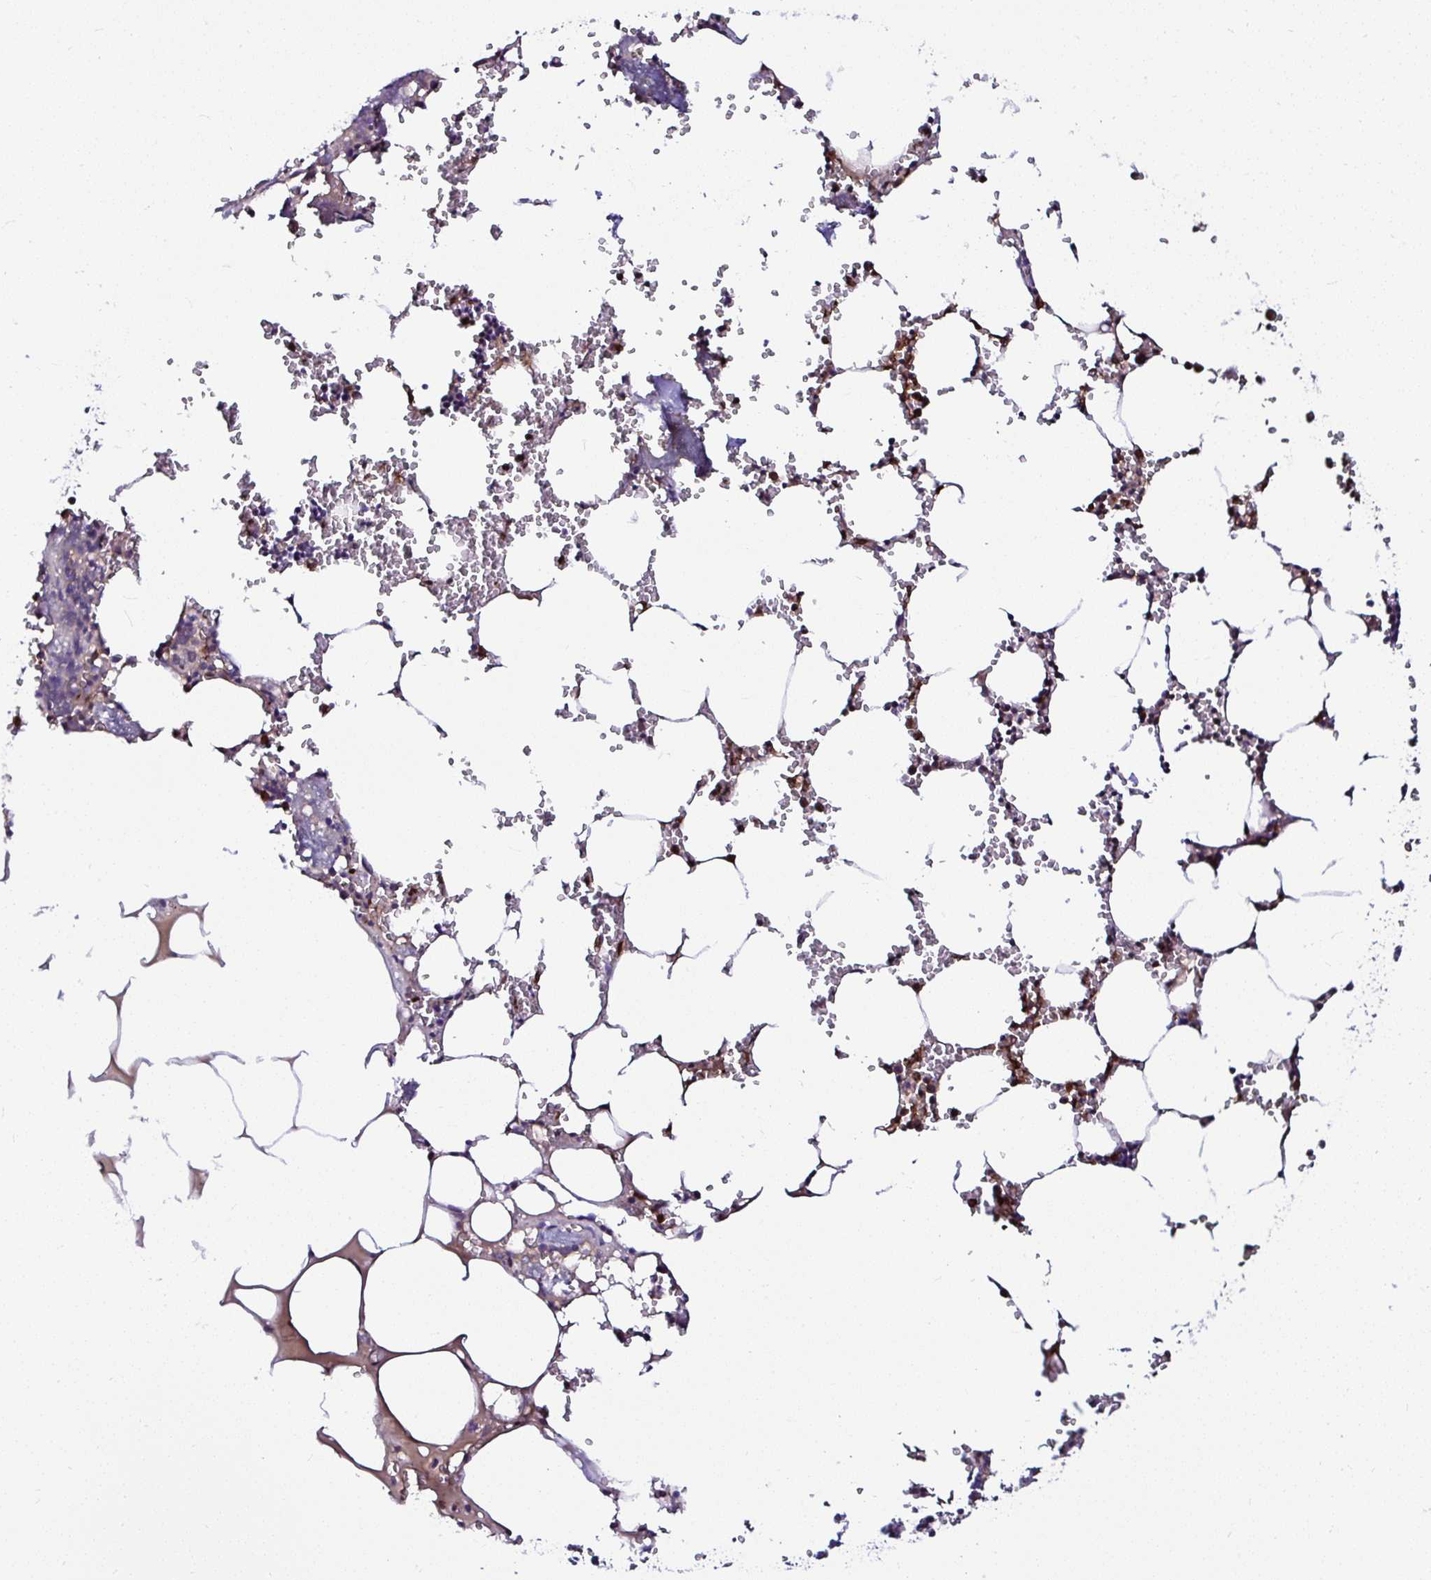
{"staining": {"intensity": "moderate", "quantity": "25%-75%", "location": "cytoplasmic/membranous,nuclear"}, "tissue": "bone marrow", "cell_type": "Hematopoietic cells", "image_type": "normal", "snomed": [{"axis": "morphology", "description": "Normal tissue, NOS"}, {"axis": "topography", "description": "Bone marrow"}], "caption": "IHC micrograph of normal bone marrow stained for a protein (brown), which reveals medium levels of moderate cytoplasmic/membranous,nuclear positivity in approximately 25%-75% of hematopoietic cells.", "gene": "PIN4", "patient": {"sex": "male", "age": 54}}